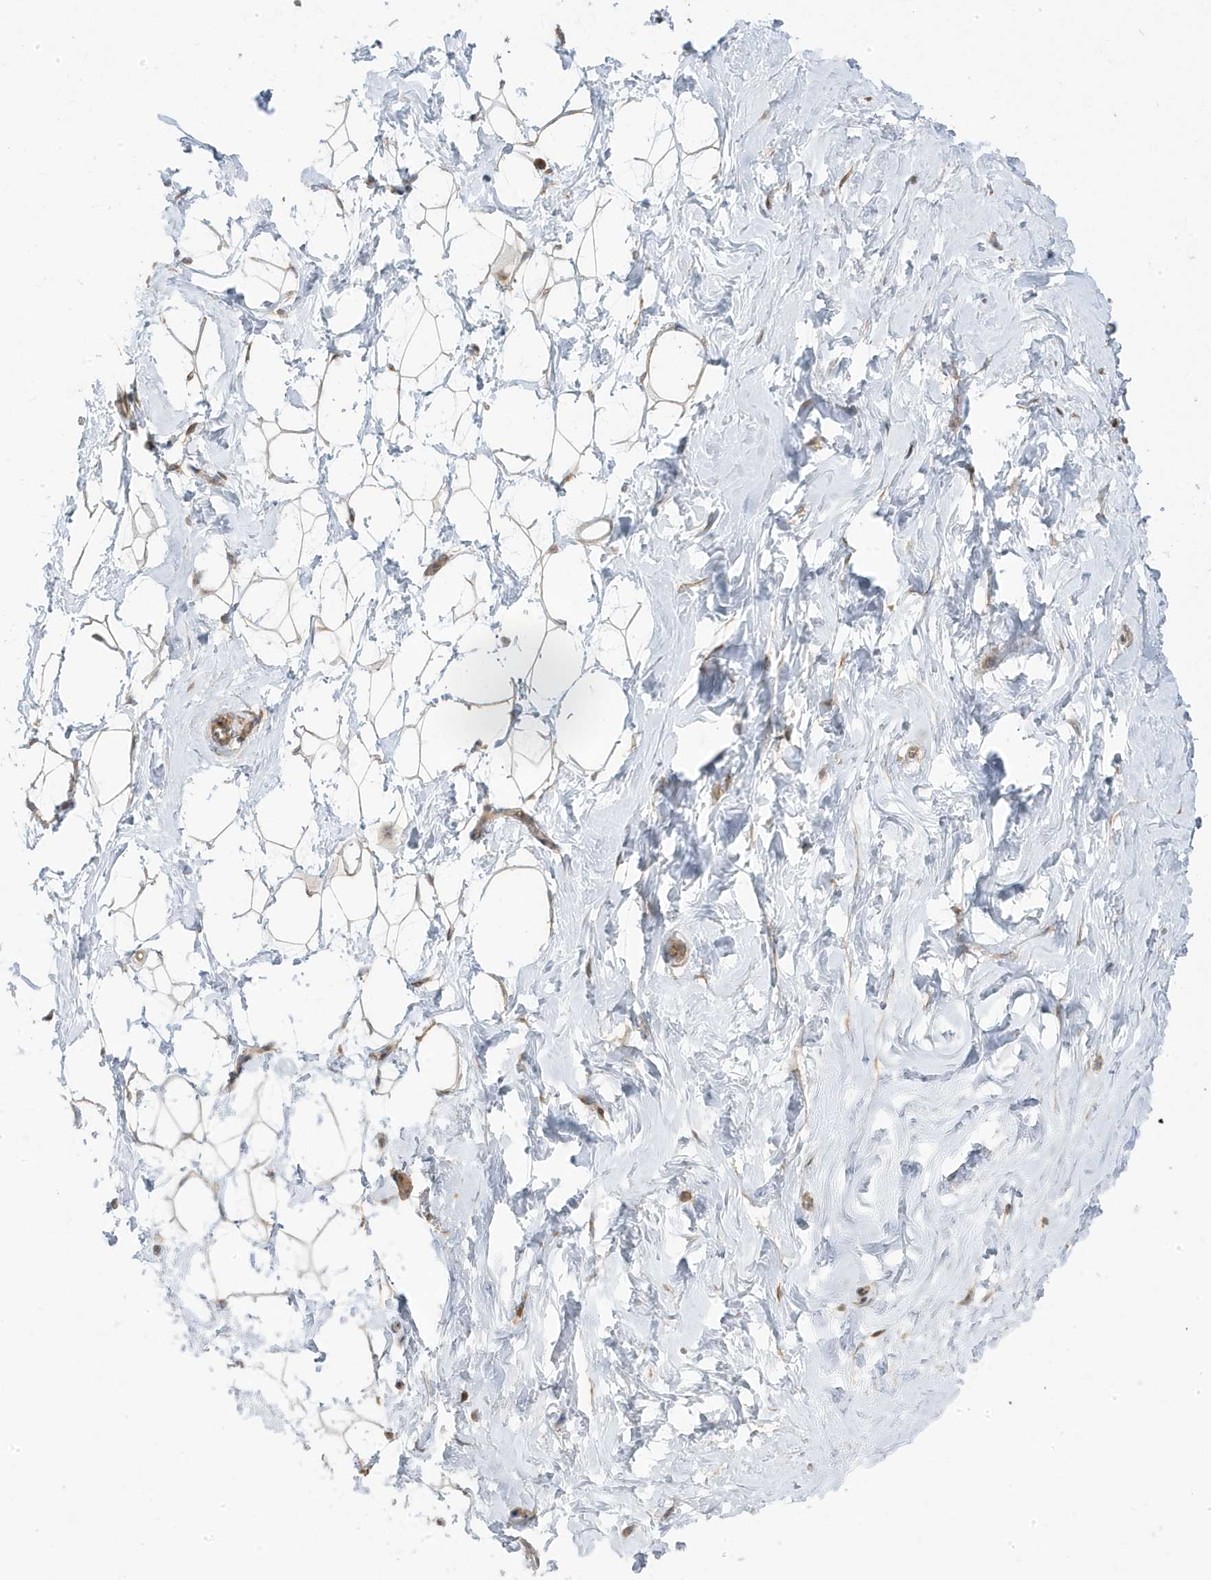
{"staining": {"intensity": "weak", "quantity": ">75%", "location": "cytoplasmic/membranous"}, "tissue": "breast", "cell_type": "Adipocytes", "image_type": "normal", "snomed": [{"axis": "morphology", "description": "Normal tissue, NOS"}, {"axis": "morphology", "description": "Adenoma, NOS"}, {"axis": "topography", "description": "Breast"}], "caption": "Immunohistochemical staining of unremarkable human breast shows low levels of weak cytoplasmic/membranous expression in approximately >75% of adipocytes. (DAB IHC, brown staining for protein, blue staining for nuclei).", "gene": "STAM", "patient": {"sex": "female", "age": 23}}